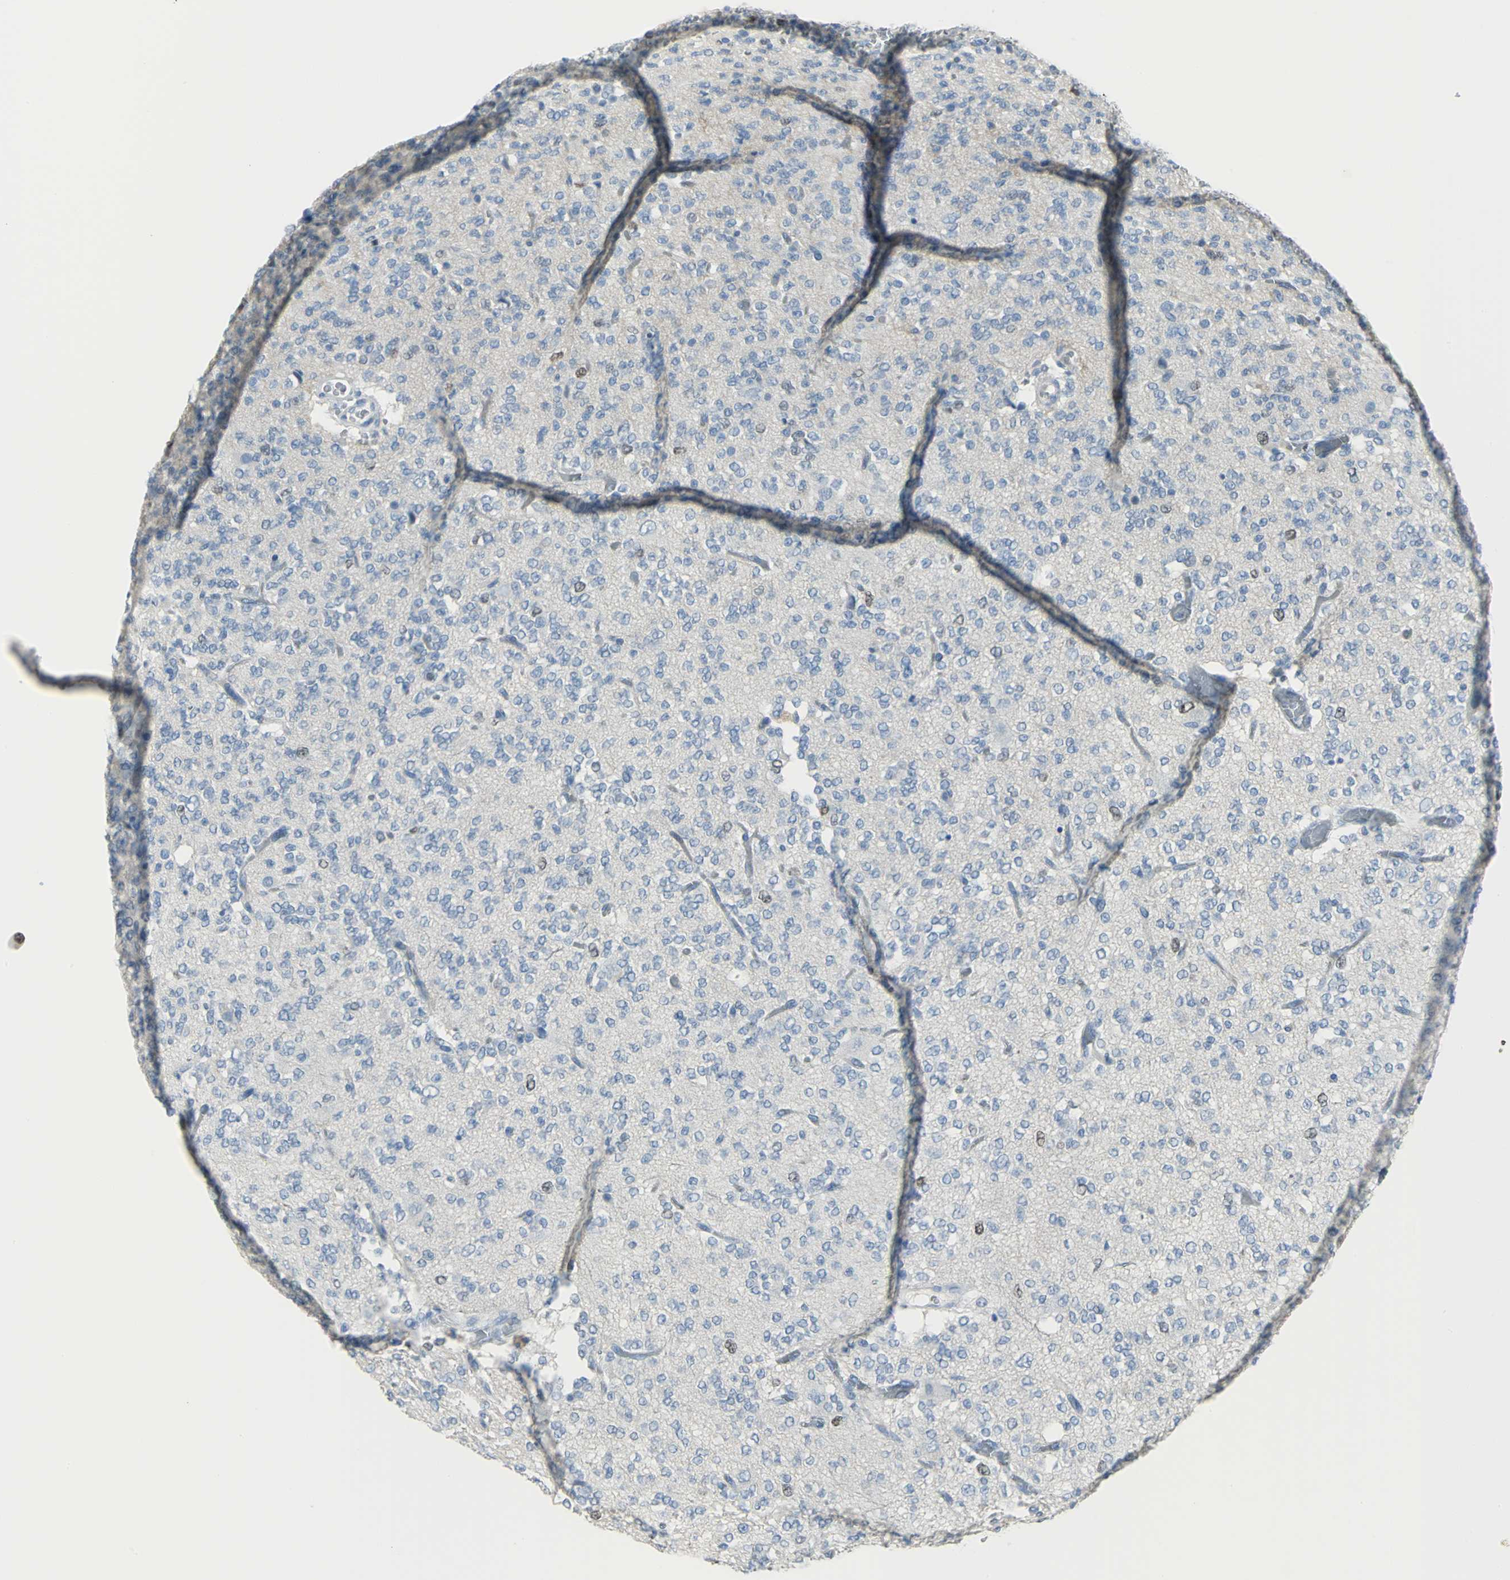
{"staining": {"intensity": "weak", "quantity": "<25%", "location": "nuclear"}, "tissue": "glioma", "cell_type": "Tumor cells", "image_type": "cancer", "snomed": [{"axis": "morphology", "description": "Glioma, malignant, Low grade"}, {"axis": "topography", "description": "Brain"}], "caption": "Histopathology image shows no protein expression in tumor cells of glioma tissue. Nuclei are stained in blue.", "gene": "MCM3", "patient": {"sex": "male", "age": 38}}